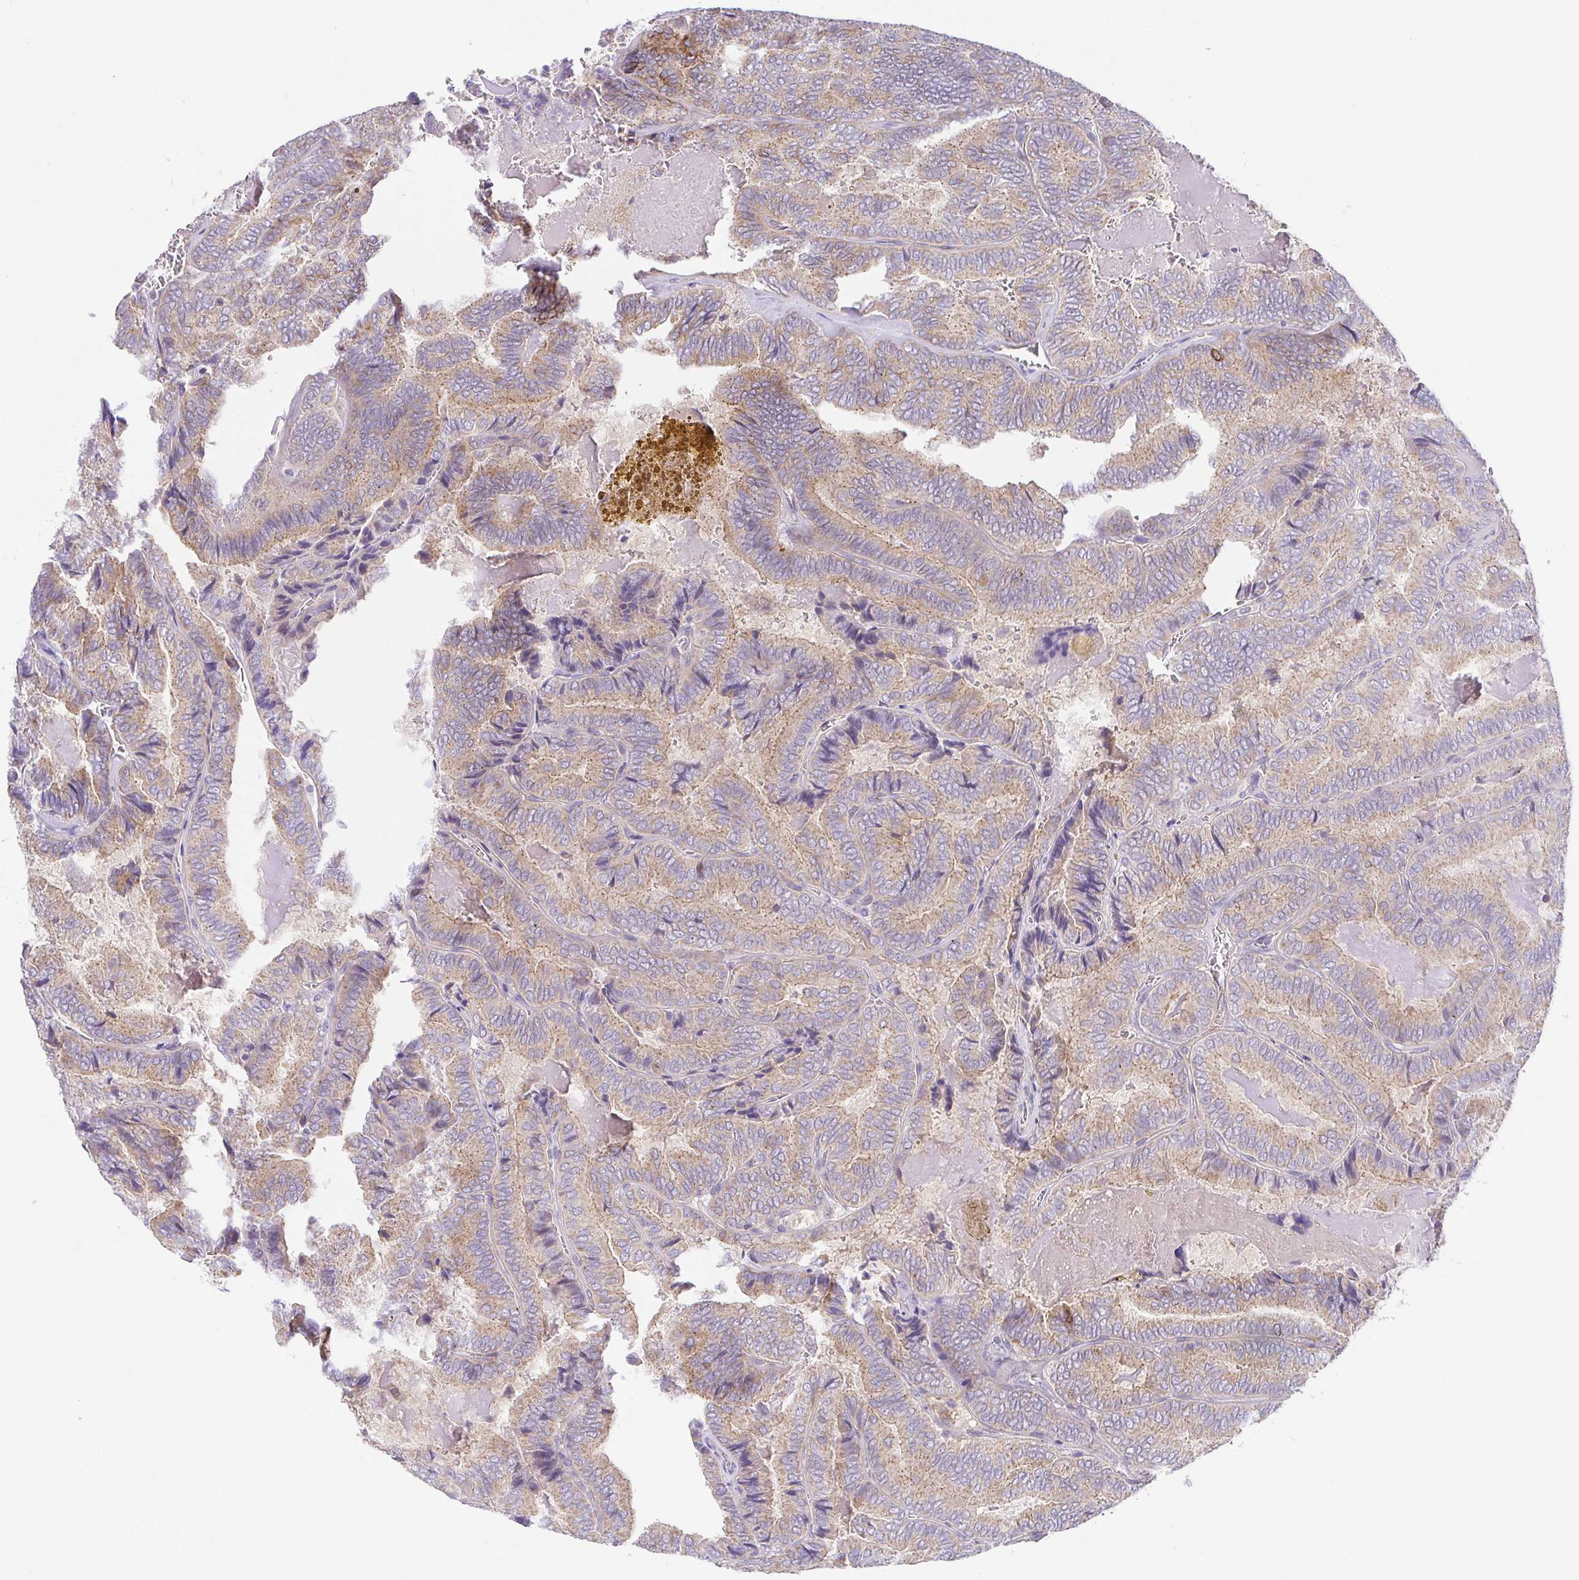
{"staining": {"intensity": "weak", "quantity": ">75%", "location": "cytoplasmic/membranous"}, "tissue": "thyroid cancer", "cell_type": "Tumor cells", "image_type": "cancer", "snomed": [{"axis": "morphology", "description": "Papillary adenocarcinoma, NOS"}, {"axis": "topography", "description": "Thyroid gland"}], "caption": "Thyroid cancer (papillary adenocarcinoma) stained with a protein marker displays weak staining in tumor cells.", "gene": "SLC13A1", "patient": {"sex": "female", "age": 75}}